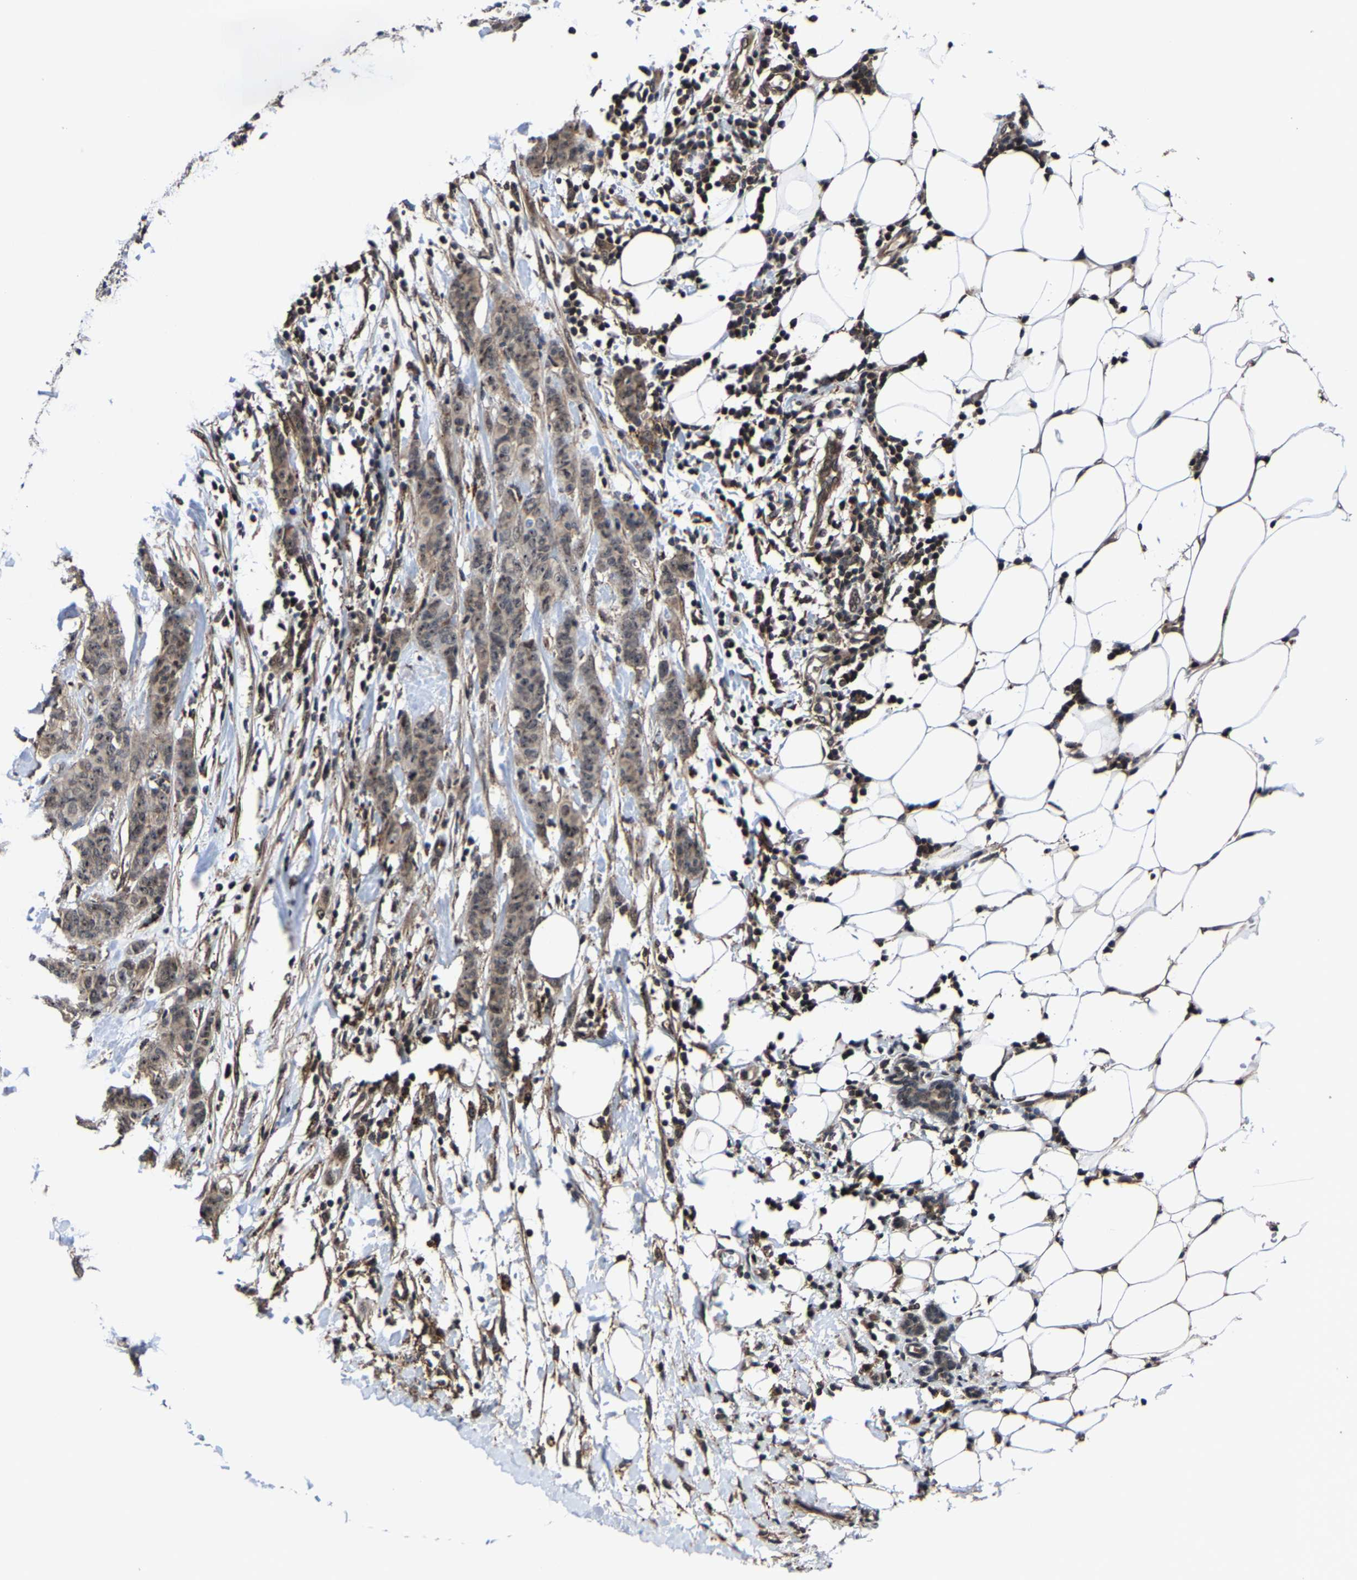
{"staining": {"intensity": "weak", "quantity": ">75%", "location": "cytoplasmic/membranous,nuclear"}, "tissue": "breast cancer", "cell_type": "Tumor cells", "image_type": "cancer", "snomed": [{"axis": "morphology", "description": "Normal tissue, NOS"}, {"axis": "morphology", "description": "Duct carcinoma"}, {"axis": "topography", "description": "Breast"}], "caption": "Tumor cells show low levels of weak cytoplasmic/membranous and nuclear positivity in approximately >75% of cells in human breast cancer.", "gene": "ZCCHC7", "patient": {"sex": "female", "age": 40}}